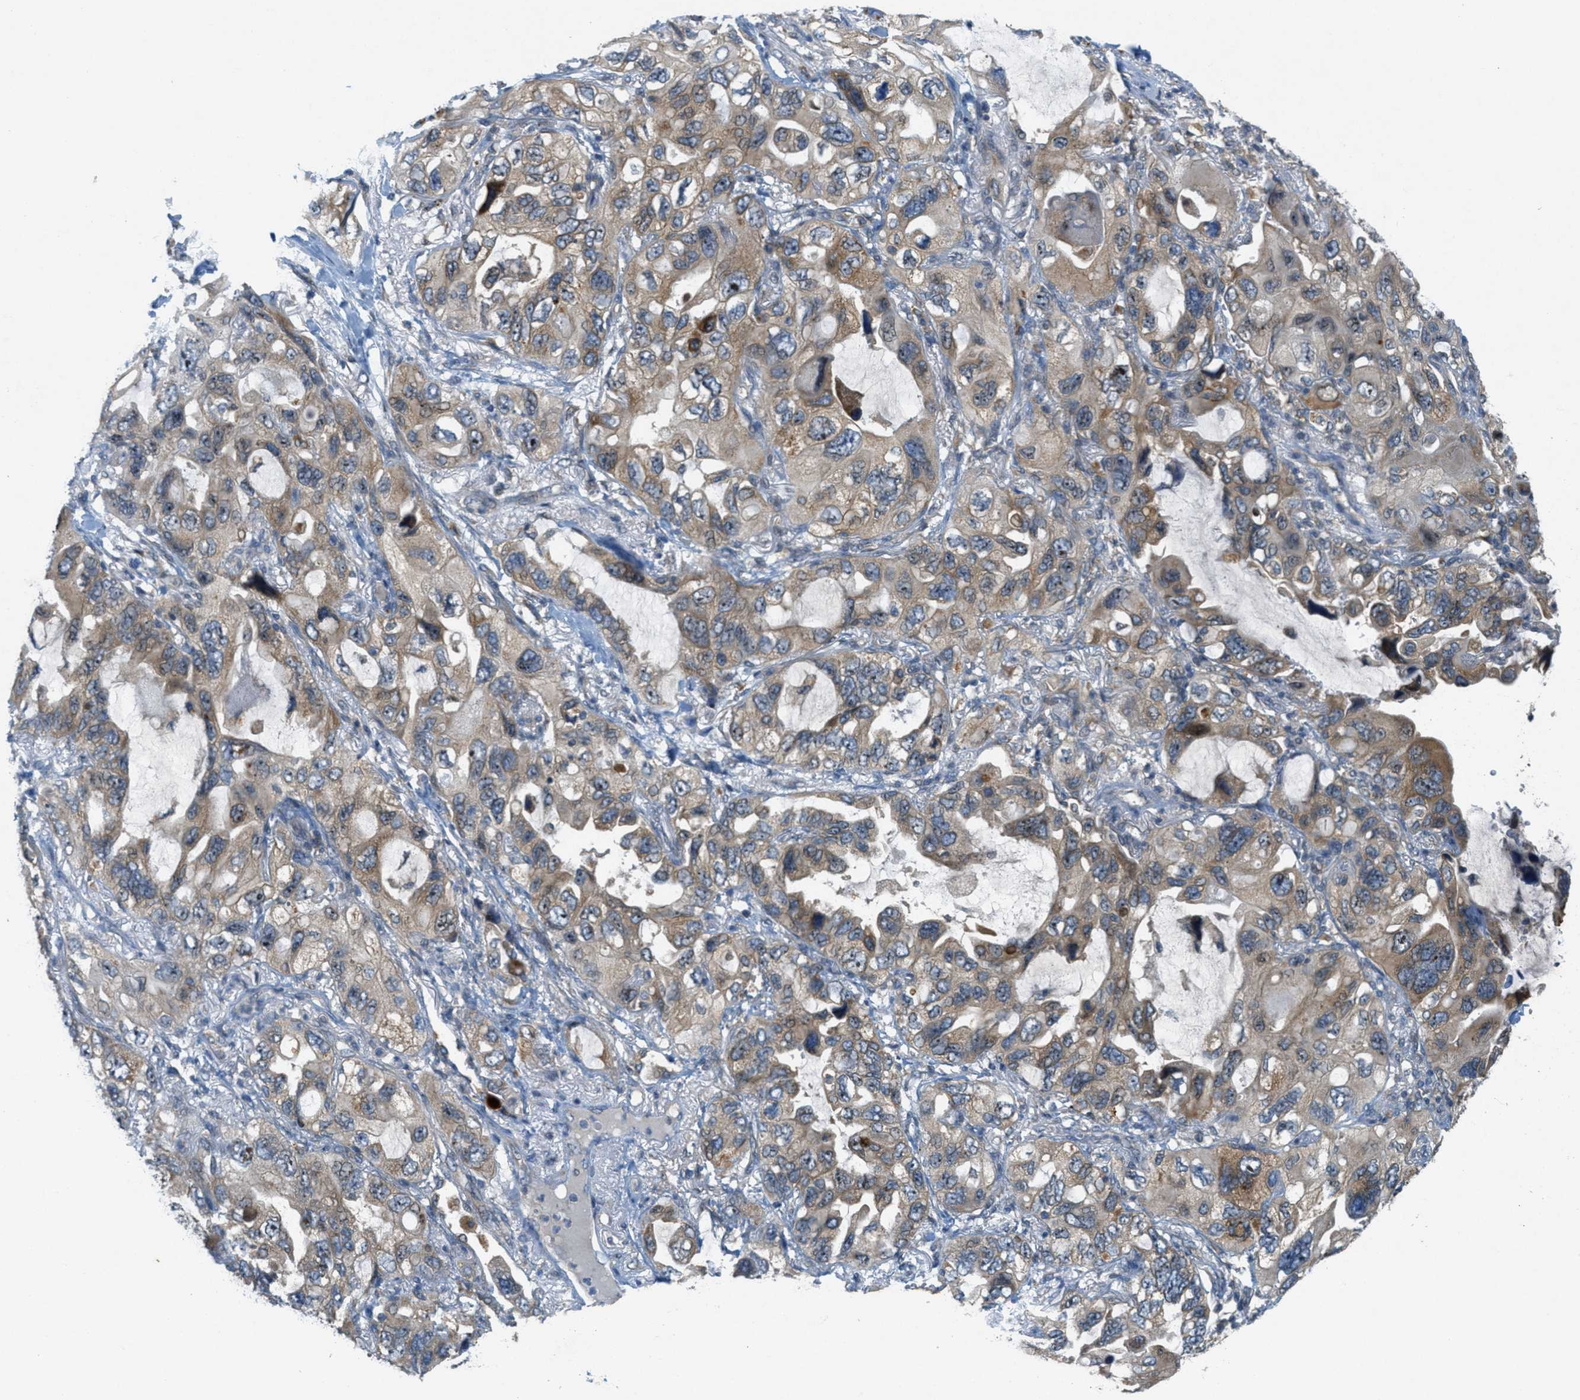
{"staining": {"intensity": "weak", "quantity": "25%-75%", "location": "cytoplasmic/membranous"}, "tissue": "lung cancer", "cell_type": "Tumor cells", "image_type": "cancer", "snomed": [{"axis": "morphology", "description": "Squamous cell carcinoma, NOS"}, {"axis": "topography", "description": "Lung"}], "caption": "This is a micrograph of immunohistochemistry (IHC) staining of lung cancer, which shows weak positivity in the cytoplasmic/membranous of tumor cells.", "gene": "SIGMAR1", "patient": {"sex": "female", "age": 73}}